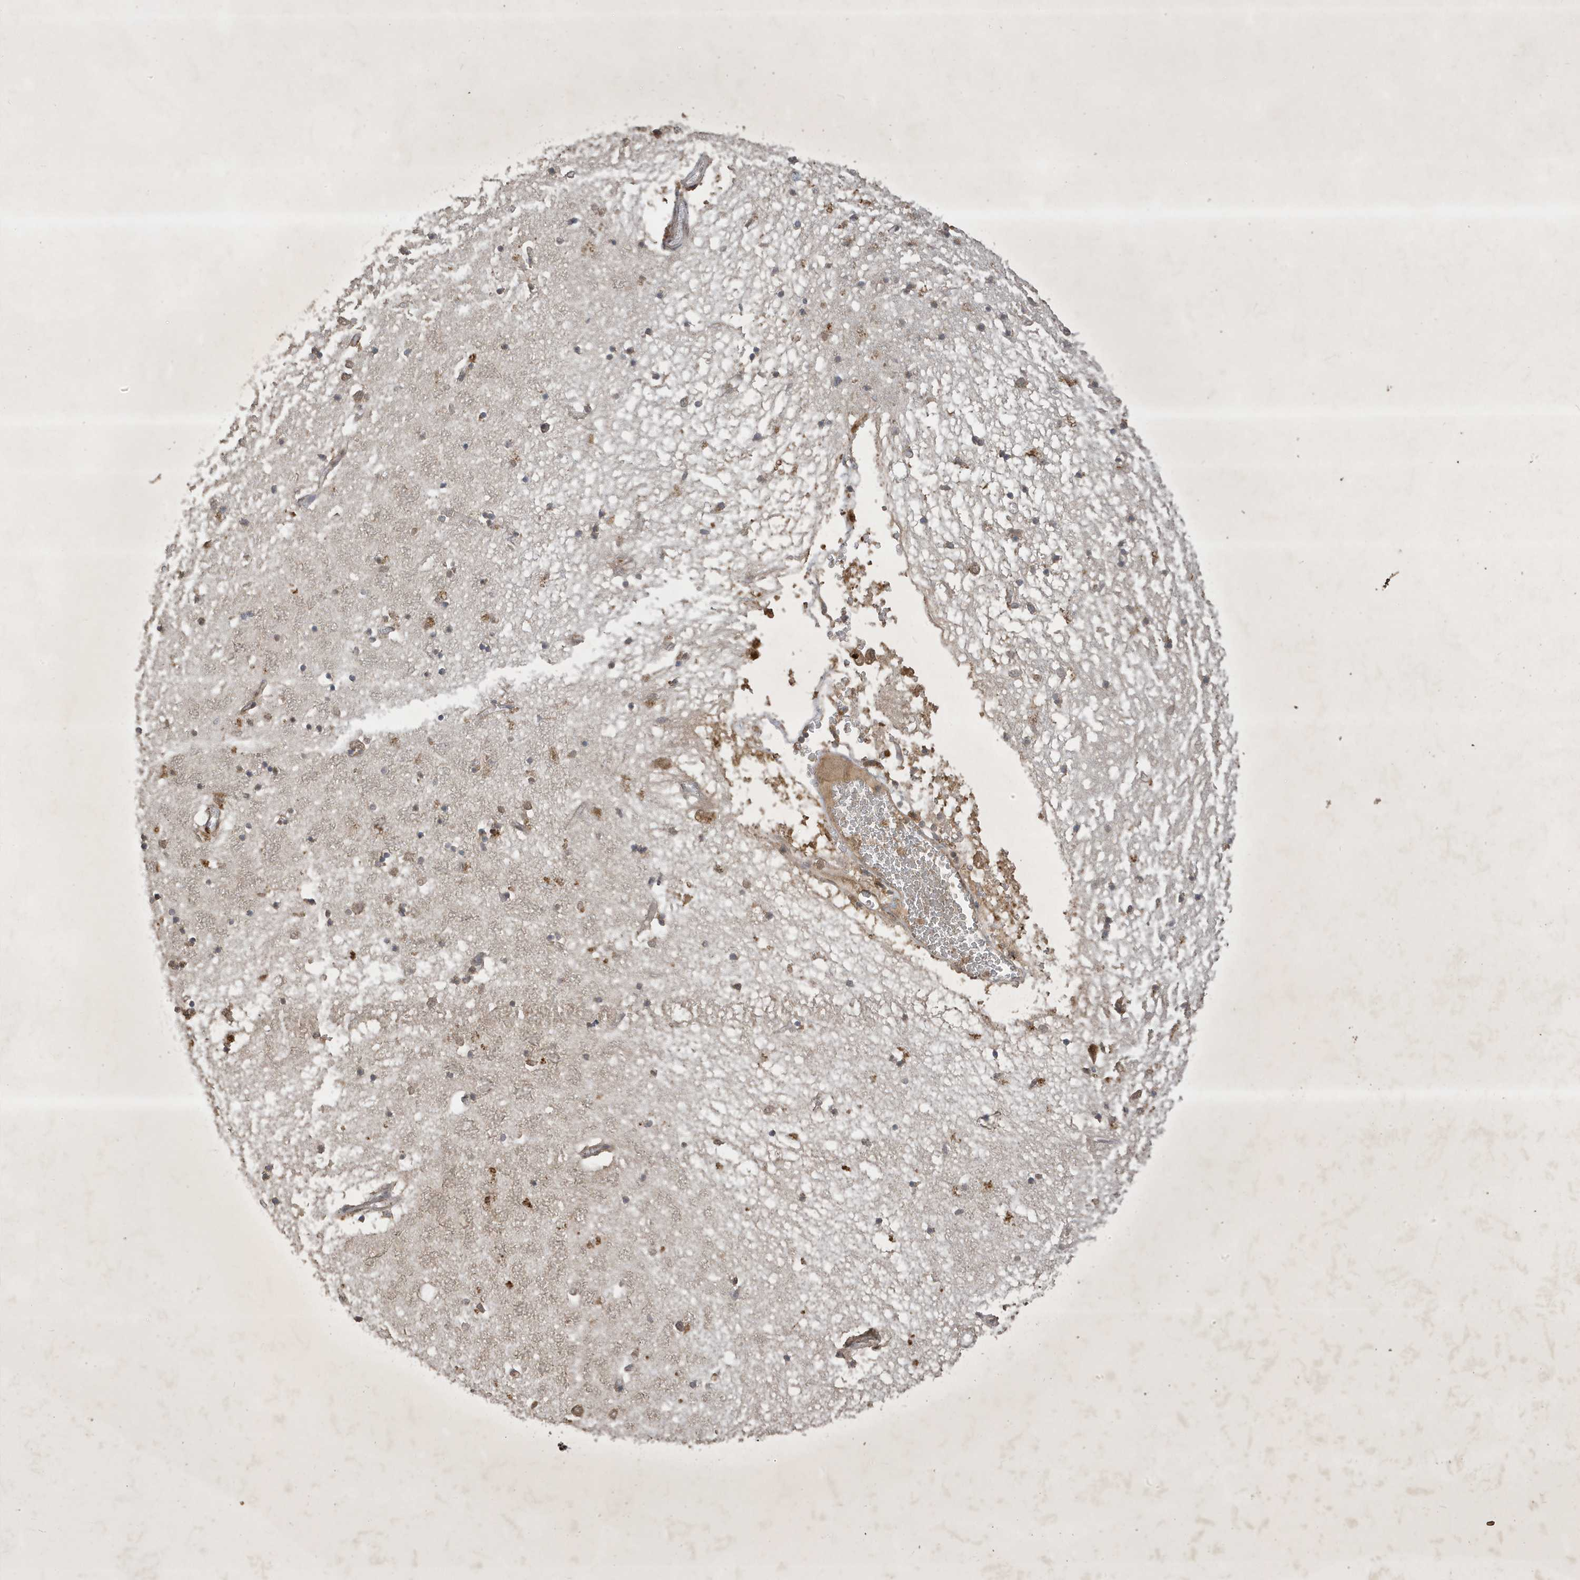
{"staining": {"intensity": "weak", "quantity": "25%-75%", "location": "cytoplasmic/membranous"}, "tissue": "hippocampus", "cell_type": "Glial cells", "image_type": "normal", "snomed": [{"axis": "morphology", "description": "Normal tissue, NOS"}, {"axis": "topography", "description": "Hippocampus"}], "caption": "IHC photomicrograph of benign hippocampus stained for a protein (brown), which reveals low levels of weak cytoplasmic/membranous staining in about 25%-75% of glial cells.", "gene": "STX10", "patient": {"sex": "male", "age": 70}}